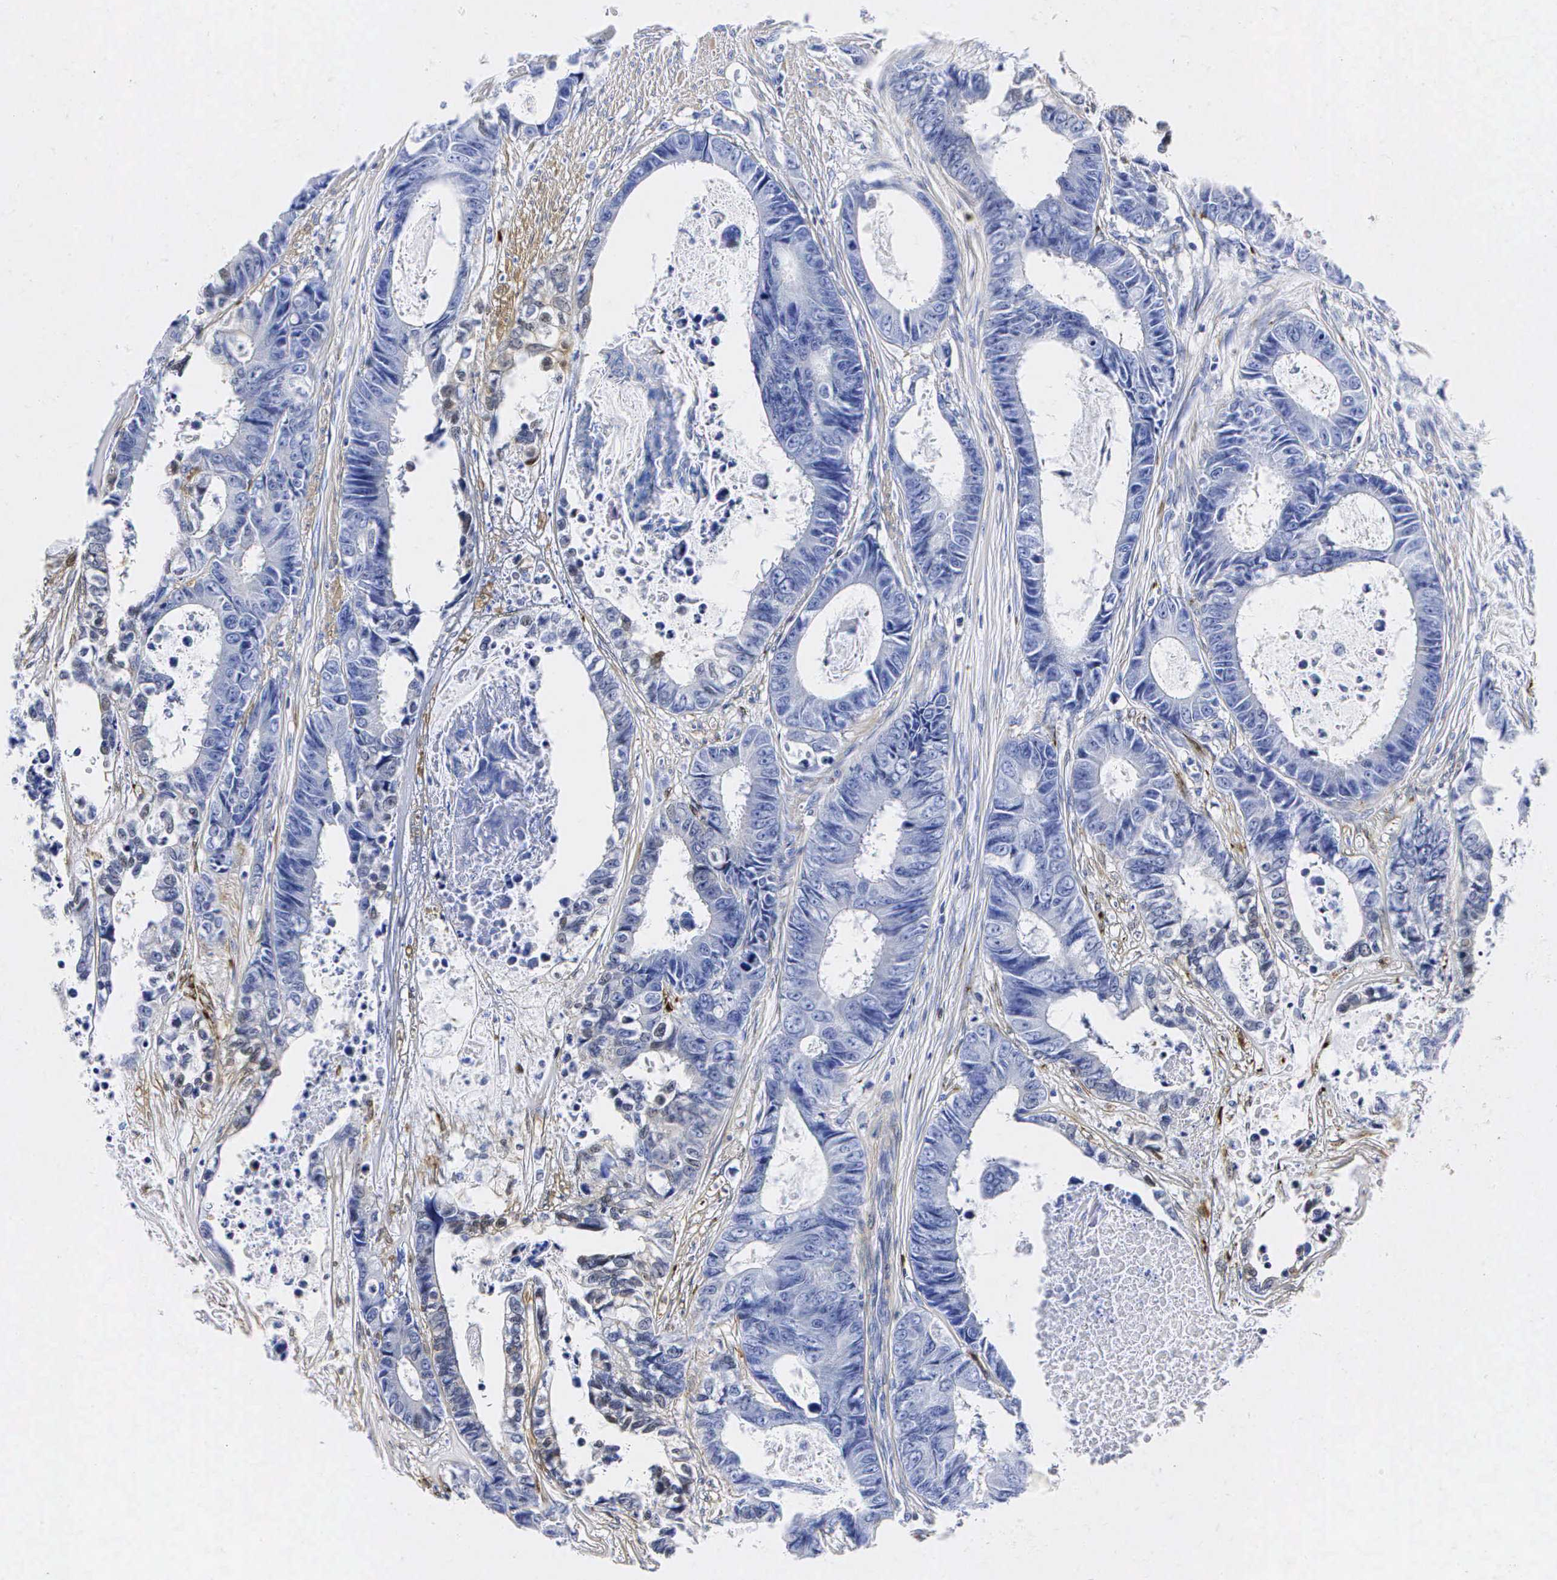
{"staining": {"intensity": "negative", "quantity": "none", "location": "none"}, "tissue": "colorectal cancer", "cell_type": "Tumor cells", "image_type": "cancer", "snomed": [{"axis": "morphology", "description": "Adenocarcinoma, NOS"}, {"axis": "topography", "description": "Rectum"}], "caption": "Histopathology image shows no significant protein positivity in tumor cells of colorectal cancer.", "gene": "ENO2", "patient": {"sex": "female", "age": 98}}